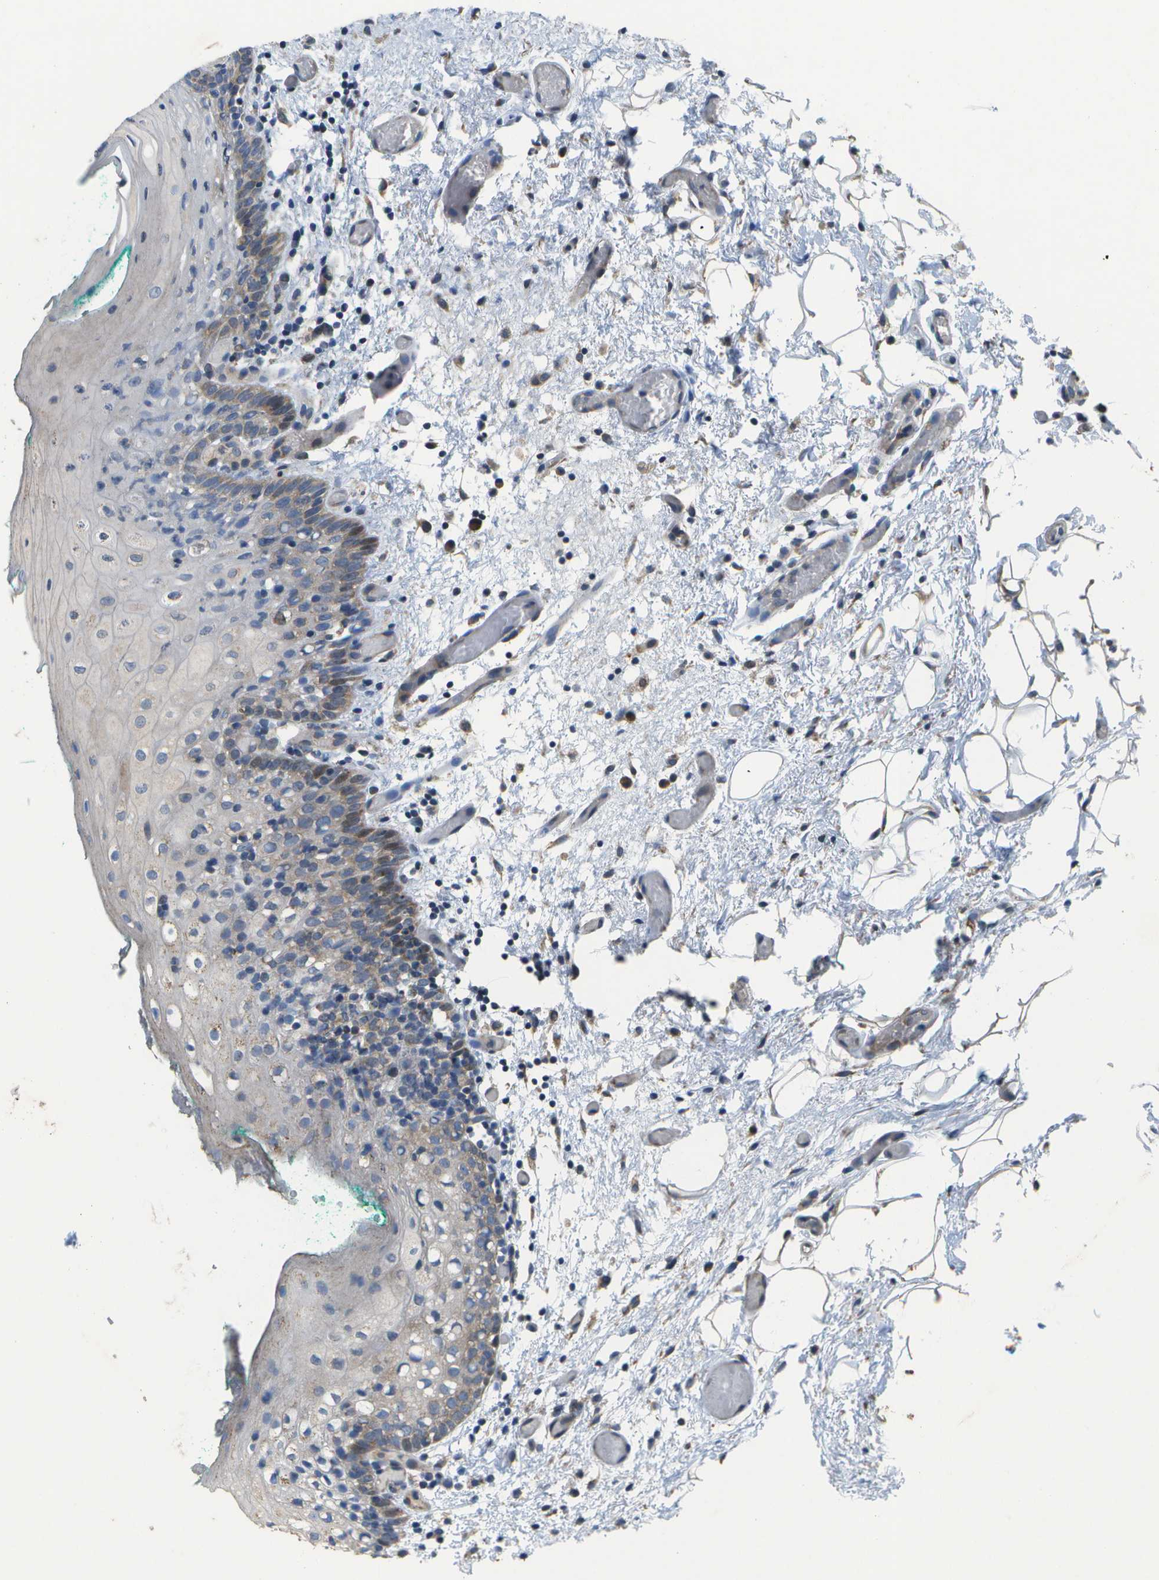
{"staining": {"intensity": "moderate", "quantity": ">75%", "location": "cytoplasmic/membranous"}, "tissue": "oral mucosa", "cell_type": "Squamous epithelial cells", "image_type": "normal", "snomed": [{"axis": "morphology", "description": "Normal tissue, NOS"}, {"axis": "morphology", "description": "Squamous cell carcinoma, NOS"}, {"axis": "topography", "description": "Oral tissue"}, {"axis": "topography", "description": "Salivary gland"}, {"axis": "topography", "description": "Head-Neck"}], "caption": "Approximately >75% of squamous epithelial cells in benign human oral mucosa demonstrate moderate cytoplasmic/membranous protein positivity as visualized by brown immunohistochemical staining.", "gene": "HADHA", "patient": {"sex": "female", "age": 62}}